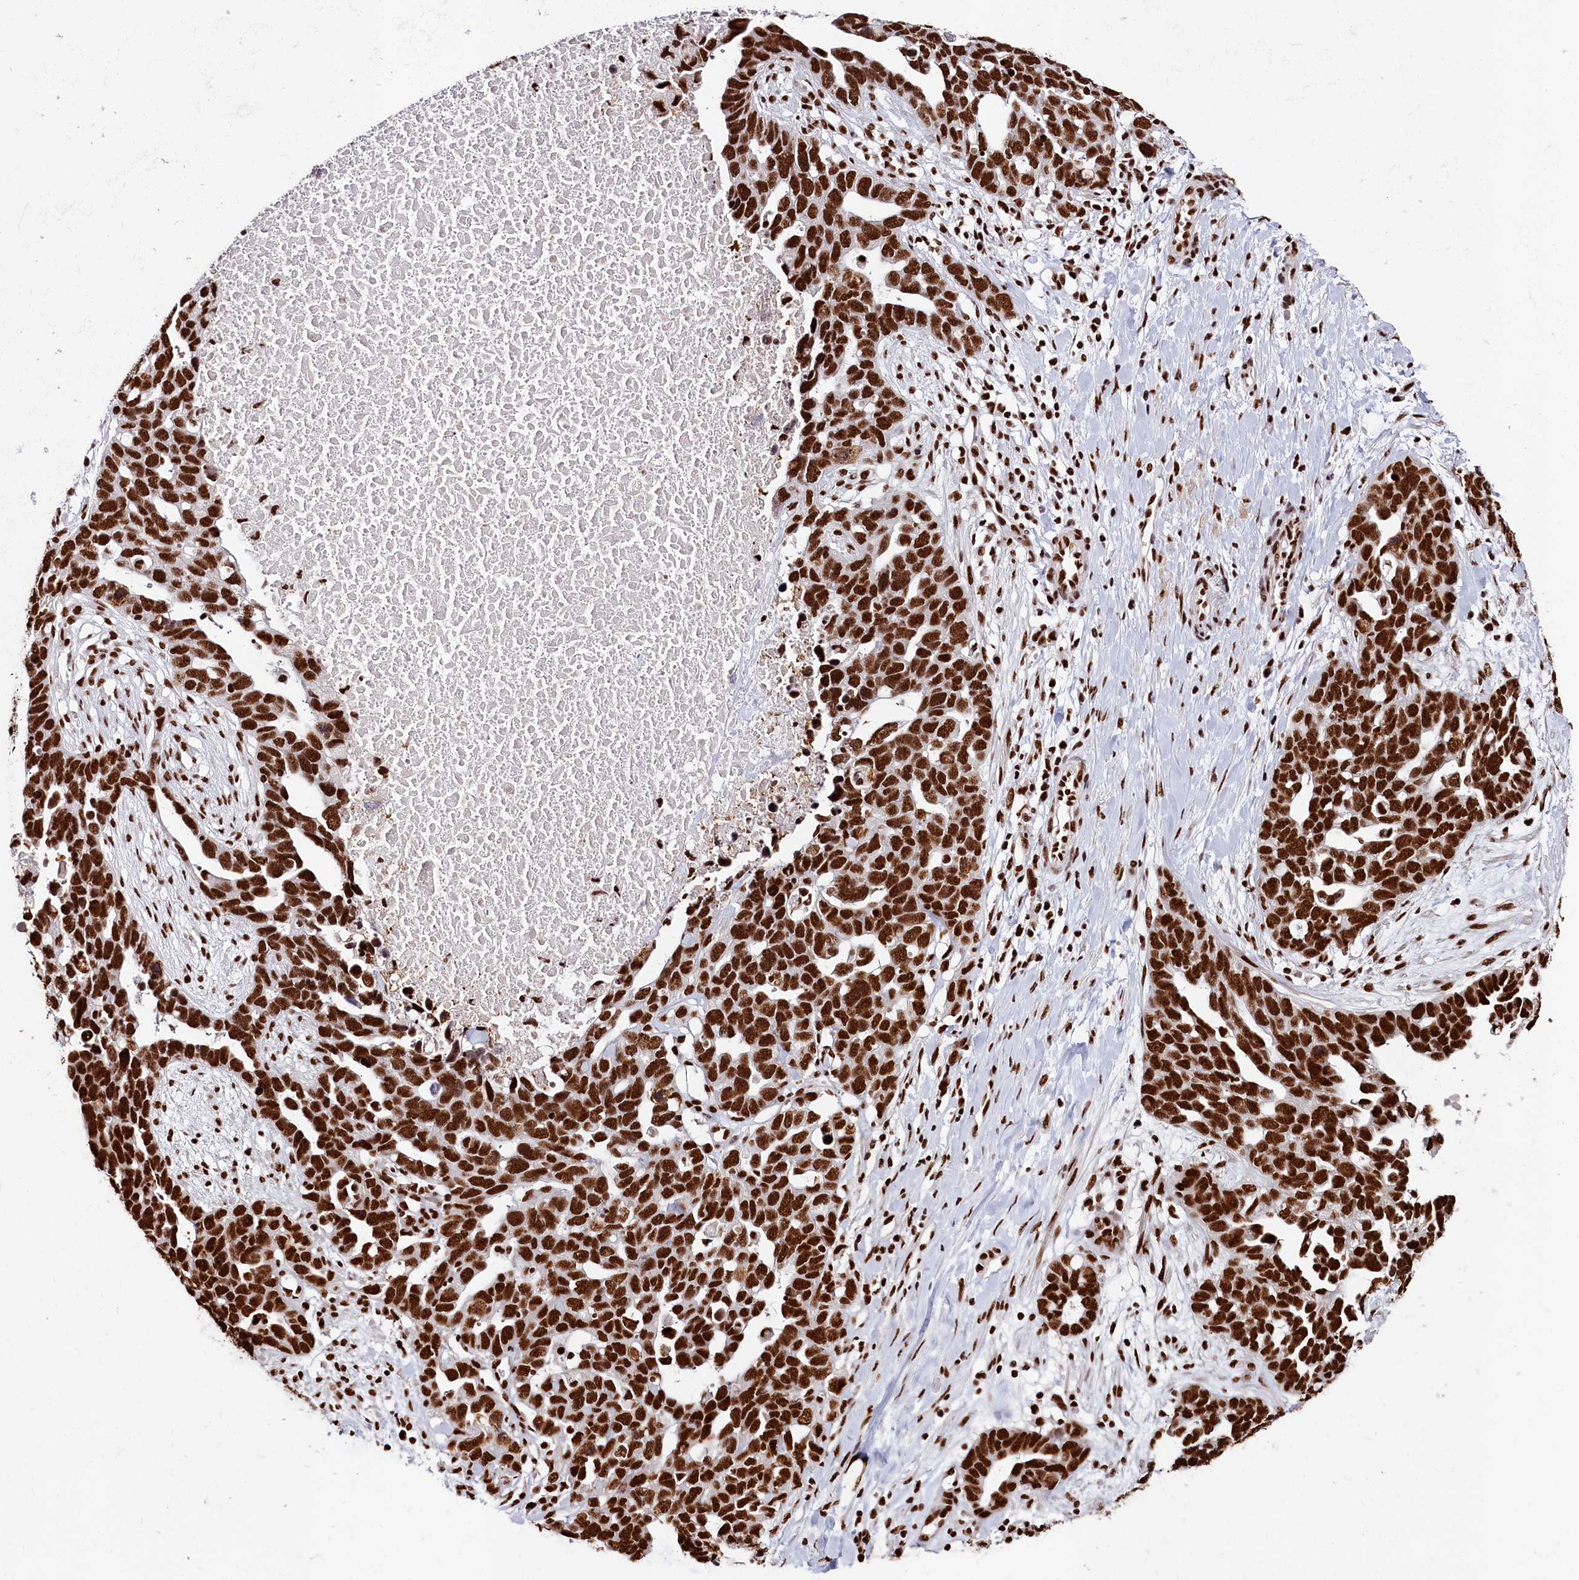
{"staining": {"intensity": "strong", "quantity": ">75%", "location": "nuclear"}, "tissue": "ovarian cancer", "cell_type": "Tumor cells", "image_type": "cancer", "snomed": [{"axis": "morphology", "description": "Cystadenocarcinoma, serous, NOS"}, {"axis": "topography", "description": "Ovary"}], "caption": "Tumor cells show high levels of strong nuclear staining in approximately >75% of cells in ovarian cancer. The staining is performed using DAB brown chromogen to label protein expression. The nuclei are counter-stained blue using hematoxylin.", "gene": "SNRNP70", "patient": {"sex": "female", "age": 54}}